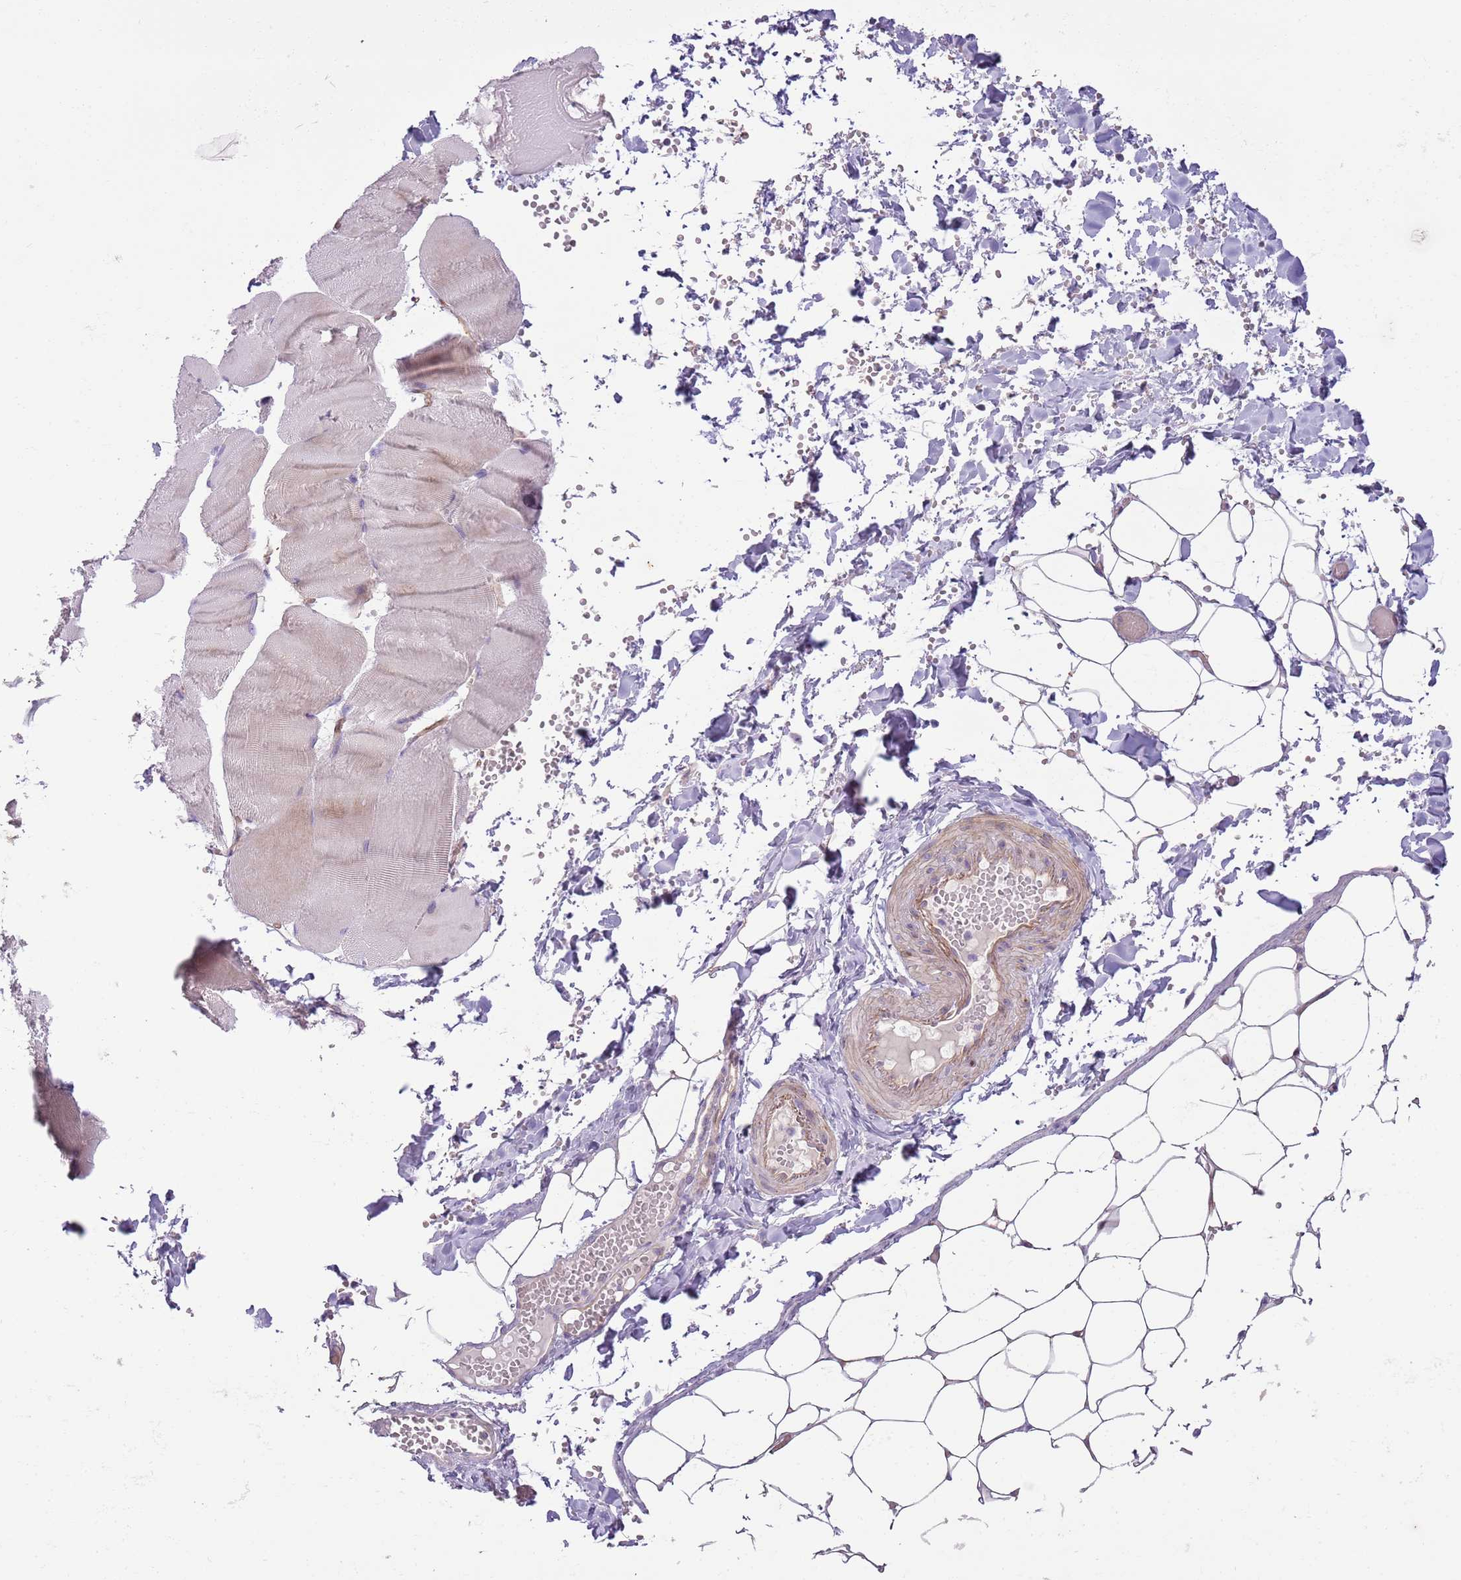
{"staining": {"intensity": "negative", "quantity": "none", "location": "none"}, "tissue": "adipose tissue", "cell_type": "Adipocytes", "image_type": "normal", "snomed": [{"axis": "morphology", "description": "Normal tissue, NOS"}, {"axis": "topography", "description": "Skeletal muscle"}, {"axis": "topography", "description": "Peripheral nerve tissue"}], "caption": "Protein analysis of benign adipose tissue demonstrates no significant expression in adipocytes.", "gene": "MRO", "patient": {"sex": "female", "age": 55}}